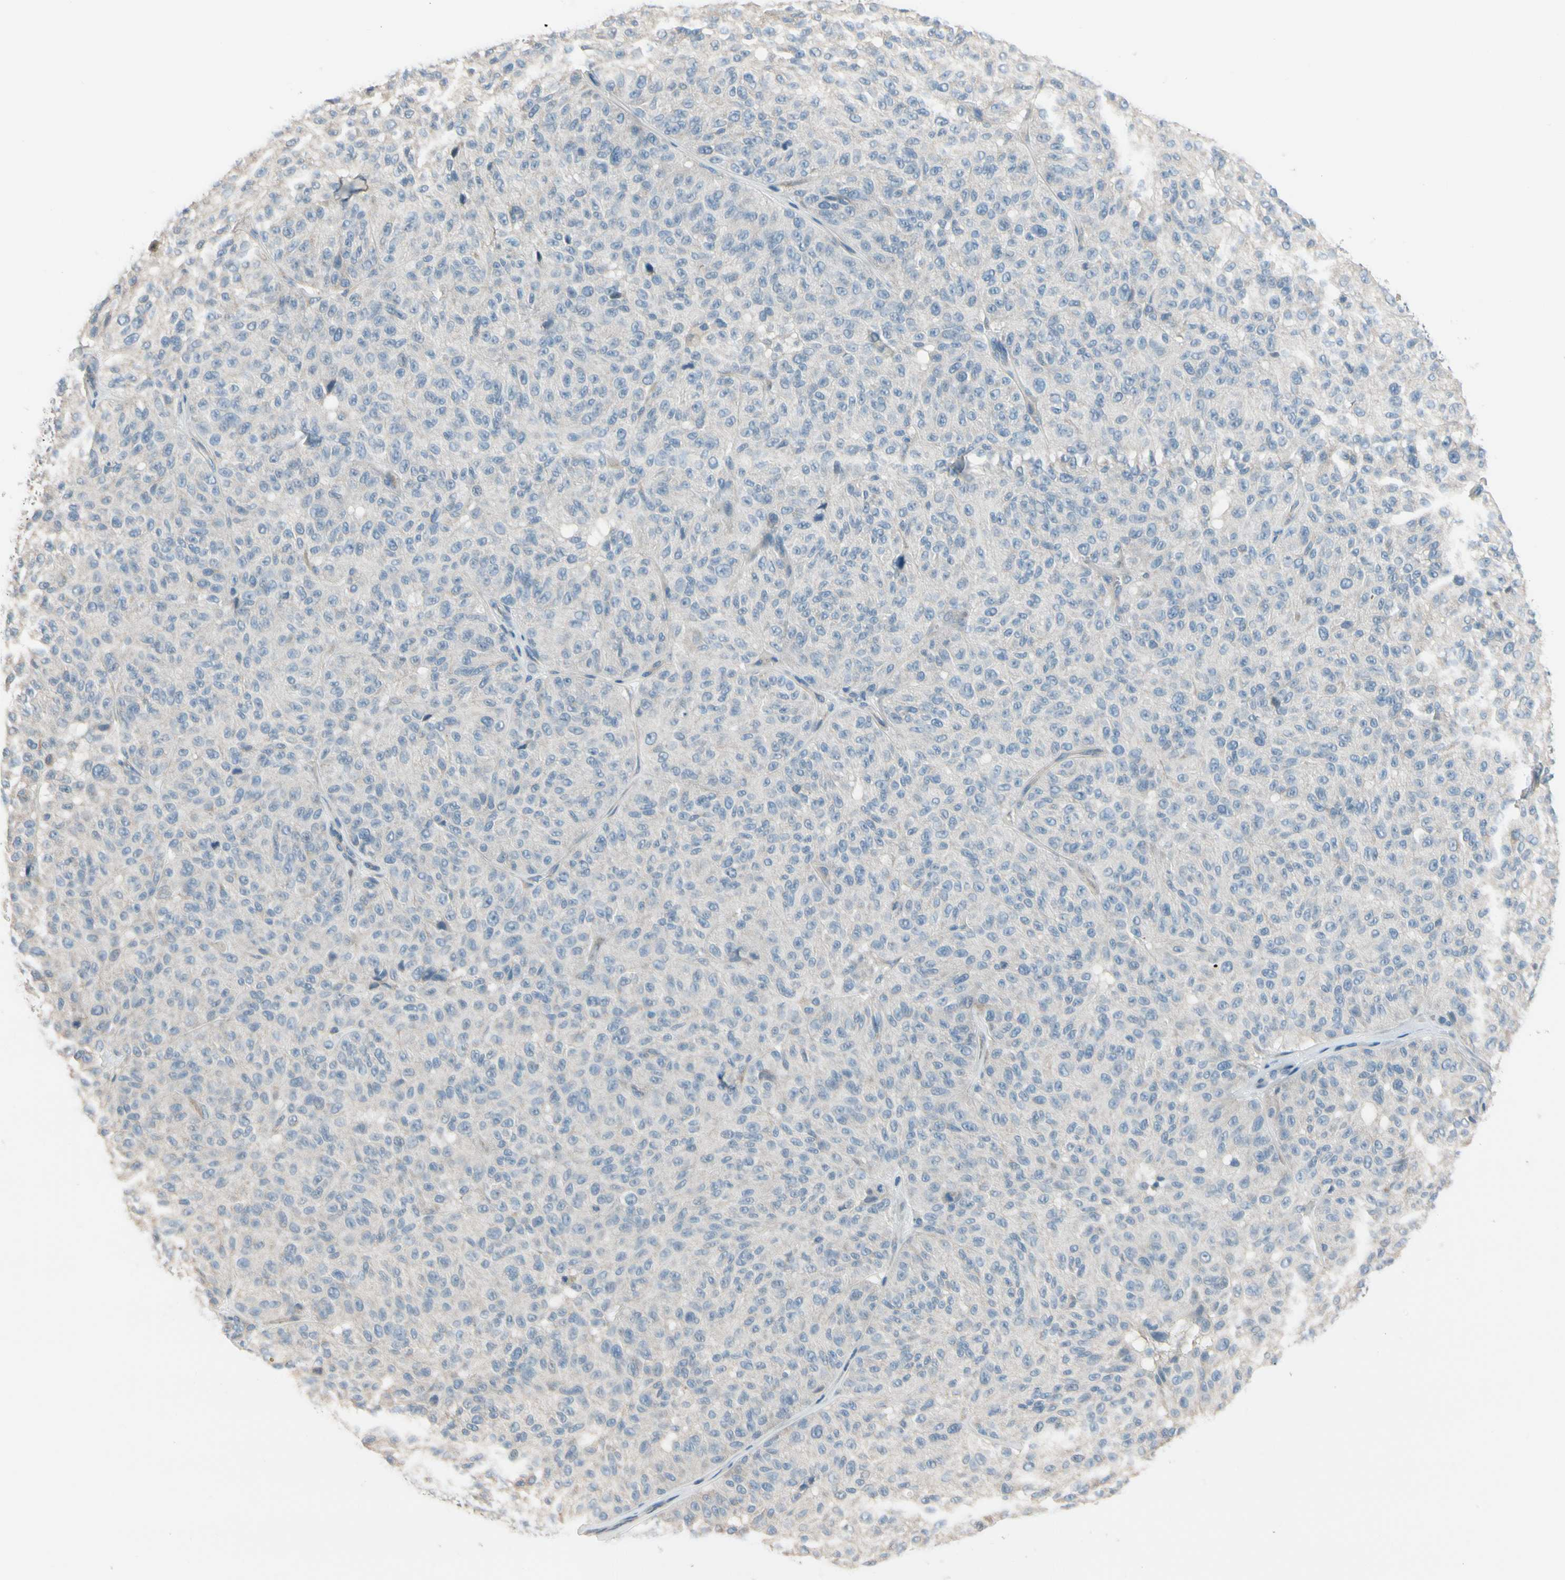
{"staining": {"intensity": "weak", "quantity": "<25%", "location": "cytoplasmic/membranous"}, "tissue": "melanoma", "cell_type": "Tumor cells", "image_type": "cancer", "snomed": [{"axis": "morphology", "description": "Malignant melanoma, NOS"}, {"axis": "topography", "description": "Skin"}], "caption": "Melanoma was stained to show a protein in brown. There is no significant staining in tumor cells.", "gene": "PIP5K1B", "patient": {"sex": "female", "age": 46}}